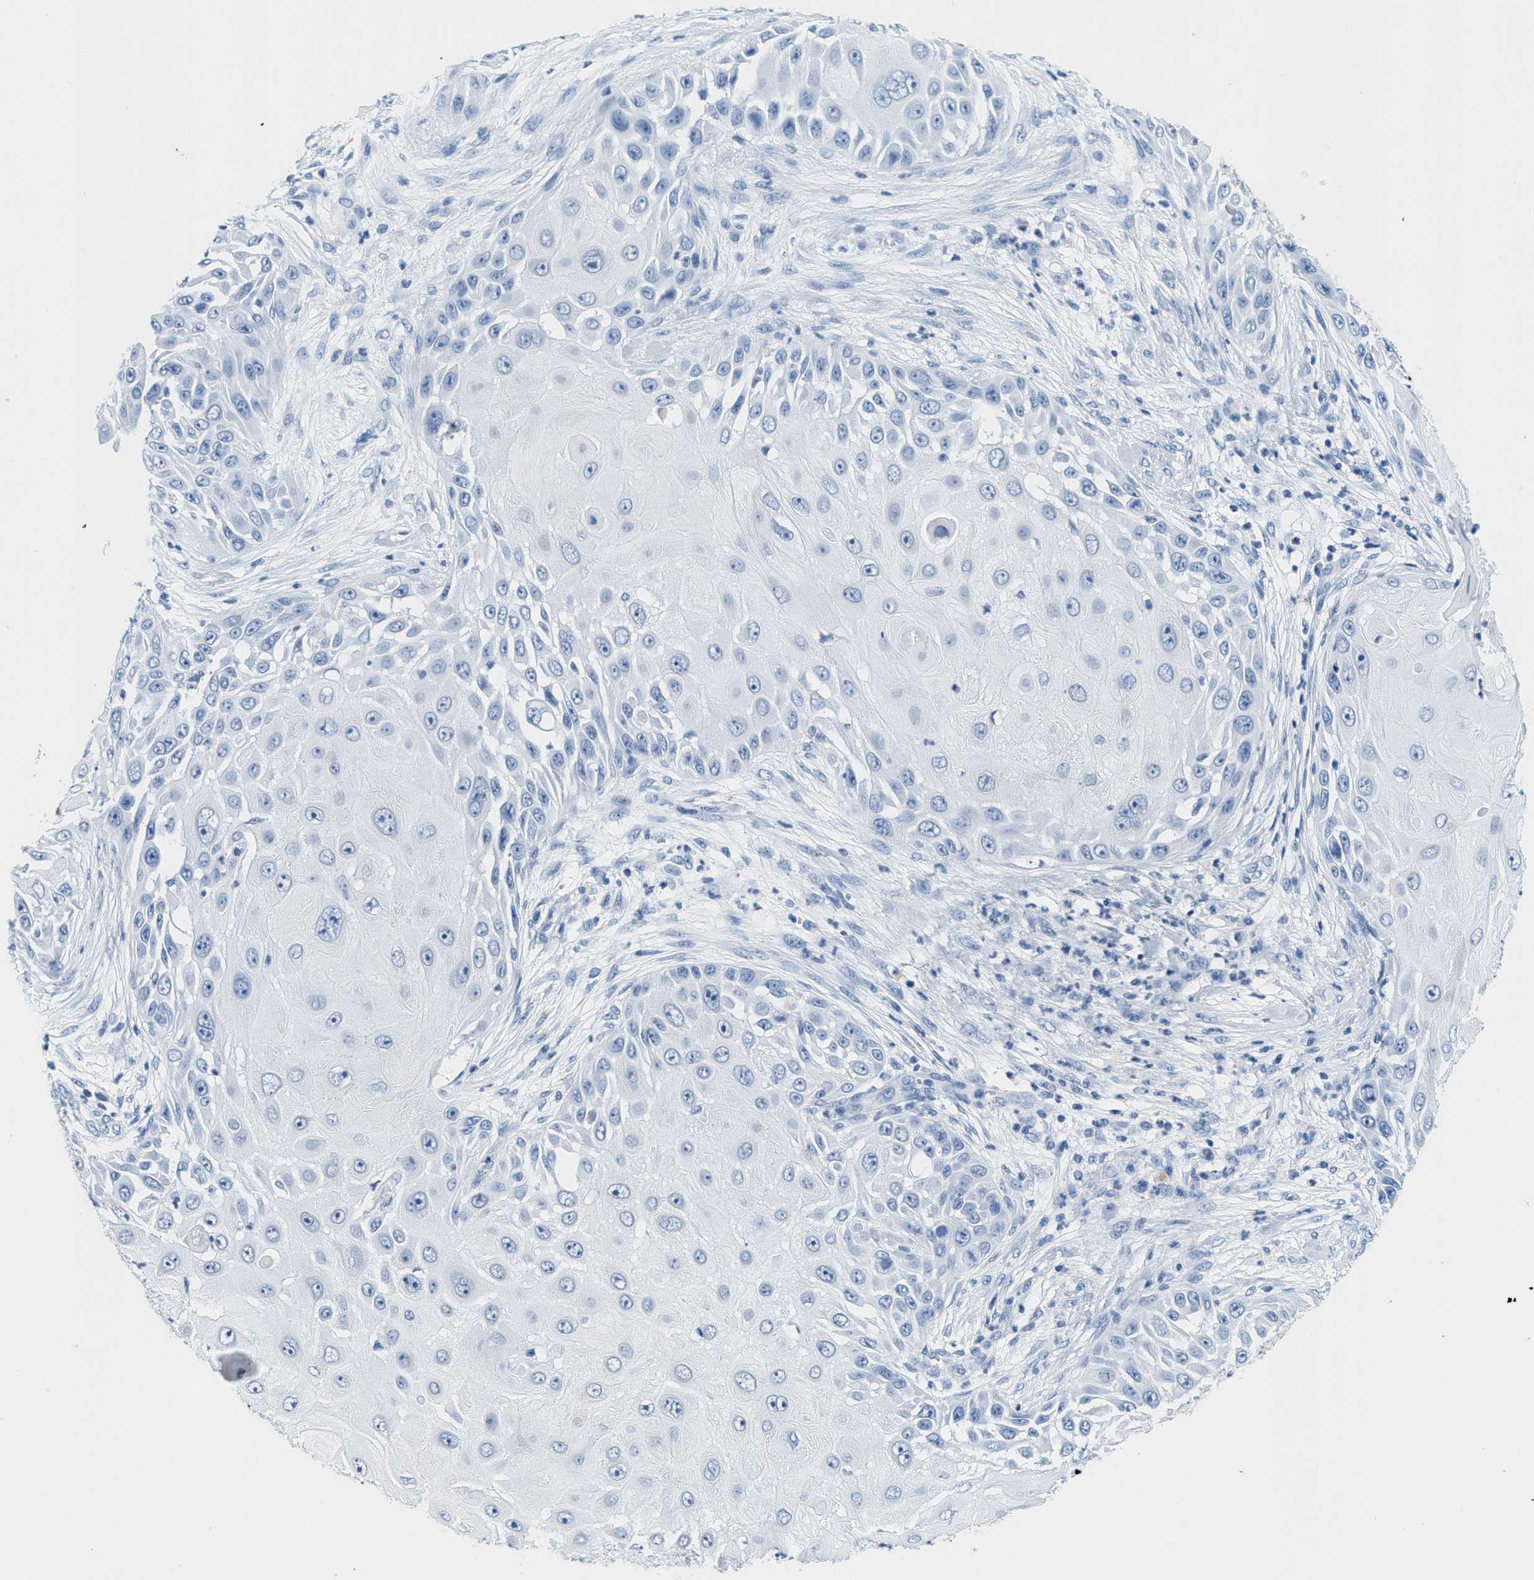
{"staining": {"intensity": "negative", "quantity": "none", "location": "none"}, "tissue": "skin cancer", "cell_type": "Tumor cells", "image_type": "cancer", "snomed": [{"axis": "morphology", "description": "Squamous cell carcinoma, NOS"}, {"axis": "topography", "description": "Skin"}], "caption": "Tumor cells show no significant positivity in skin squamous cell carcinoma.", "gene": "GPM6A", "patient": {"sex": "female", "age": 44}}